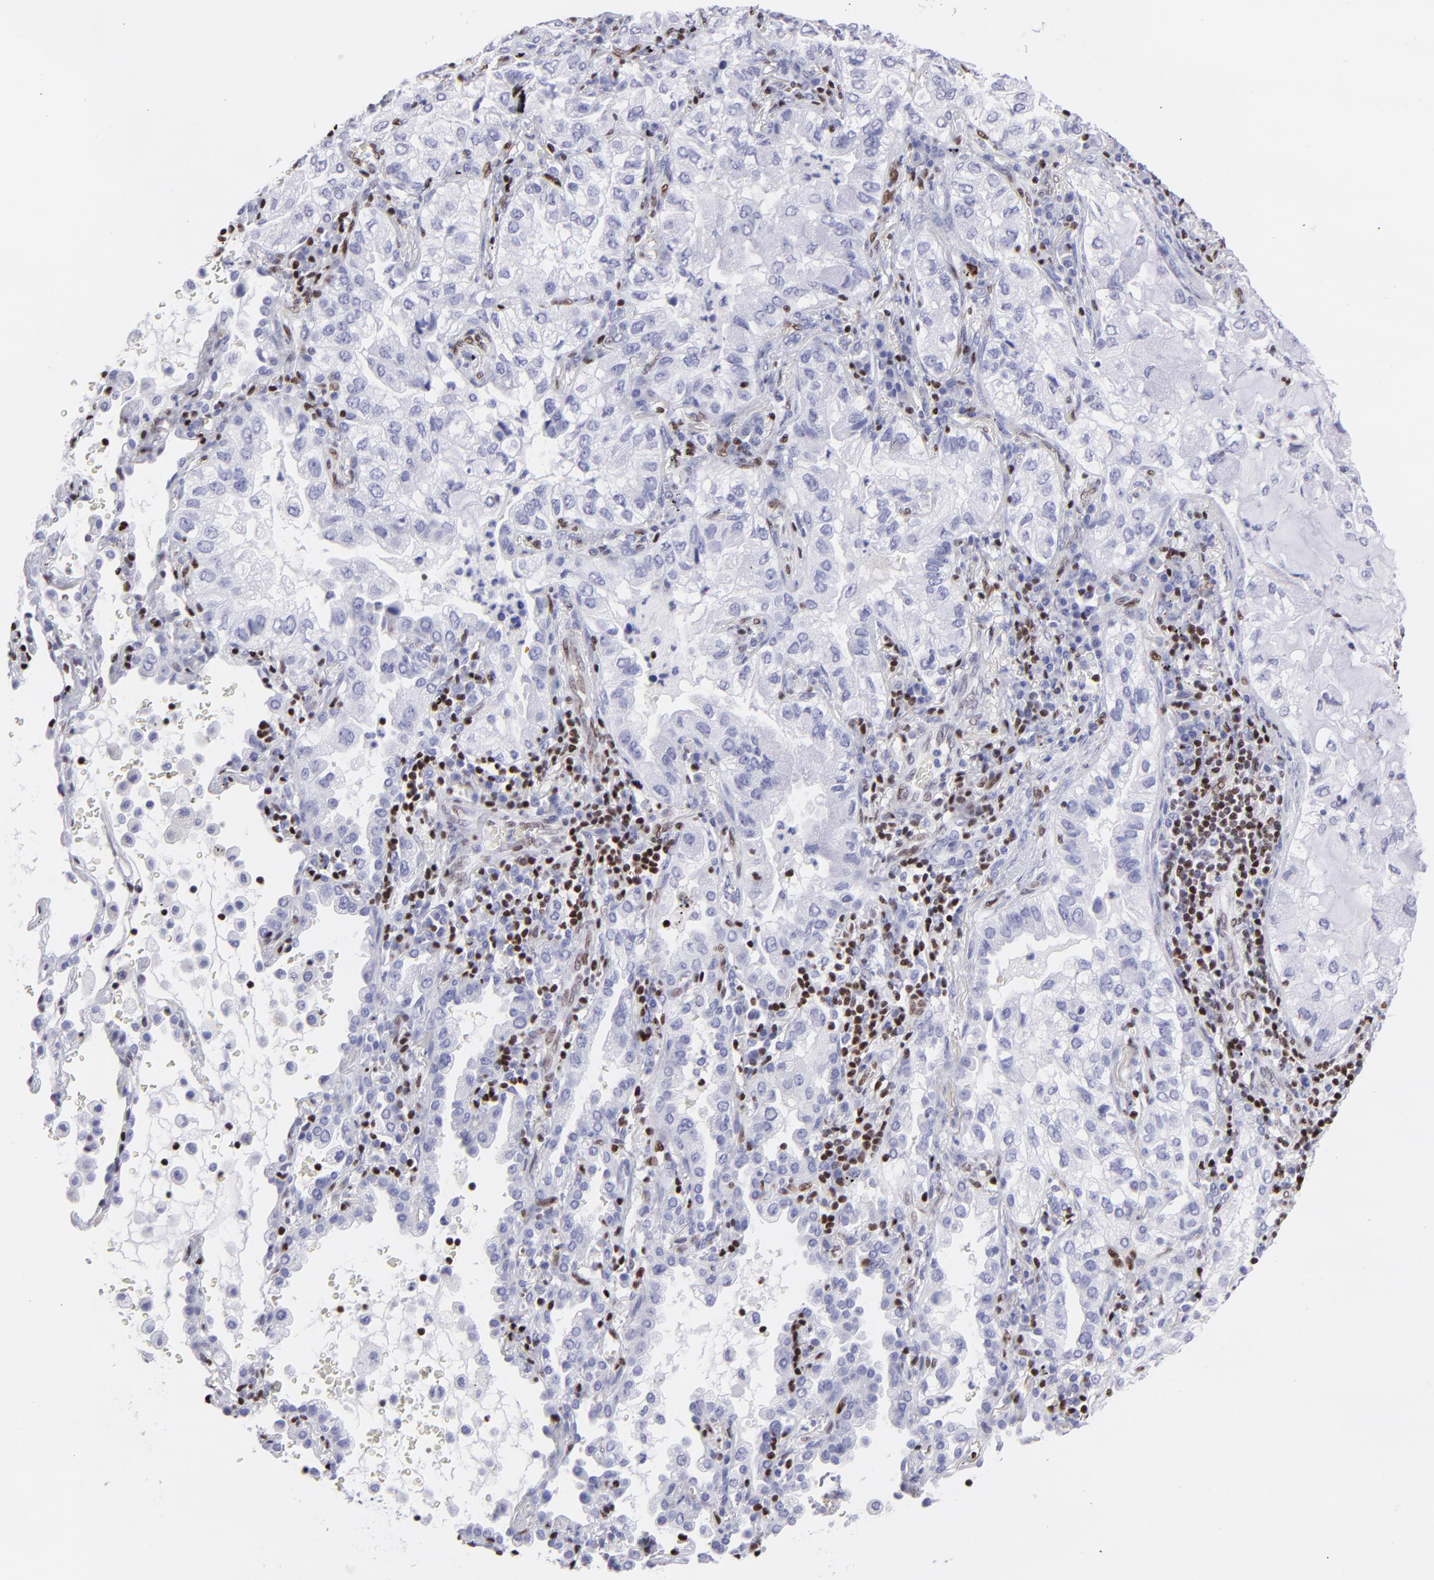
{"staining": {"intensity": "negative", "quantity": "none", "location": "none"}, "tissue": "lung cancer", "cell_type": "Tumor cells", "image_type": "cancer", "snomed": [{"axis": "morphology", "description": "Adenocarcinoma, NOS"}, {"axis": "topography", "description": "Lung"}], "caption": "Tumor cells are negative for protein expression in human lung cancer.", "gene": "ETS1", "patient": {"sex": "female", "age": 50}}